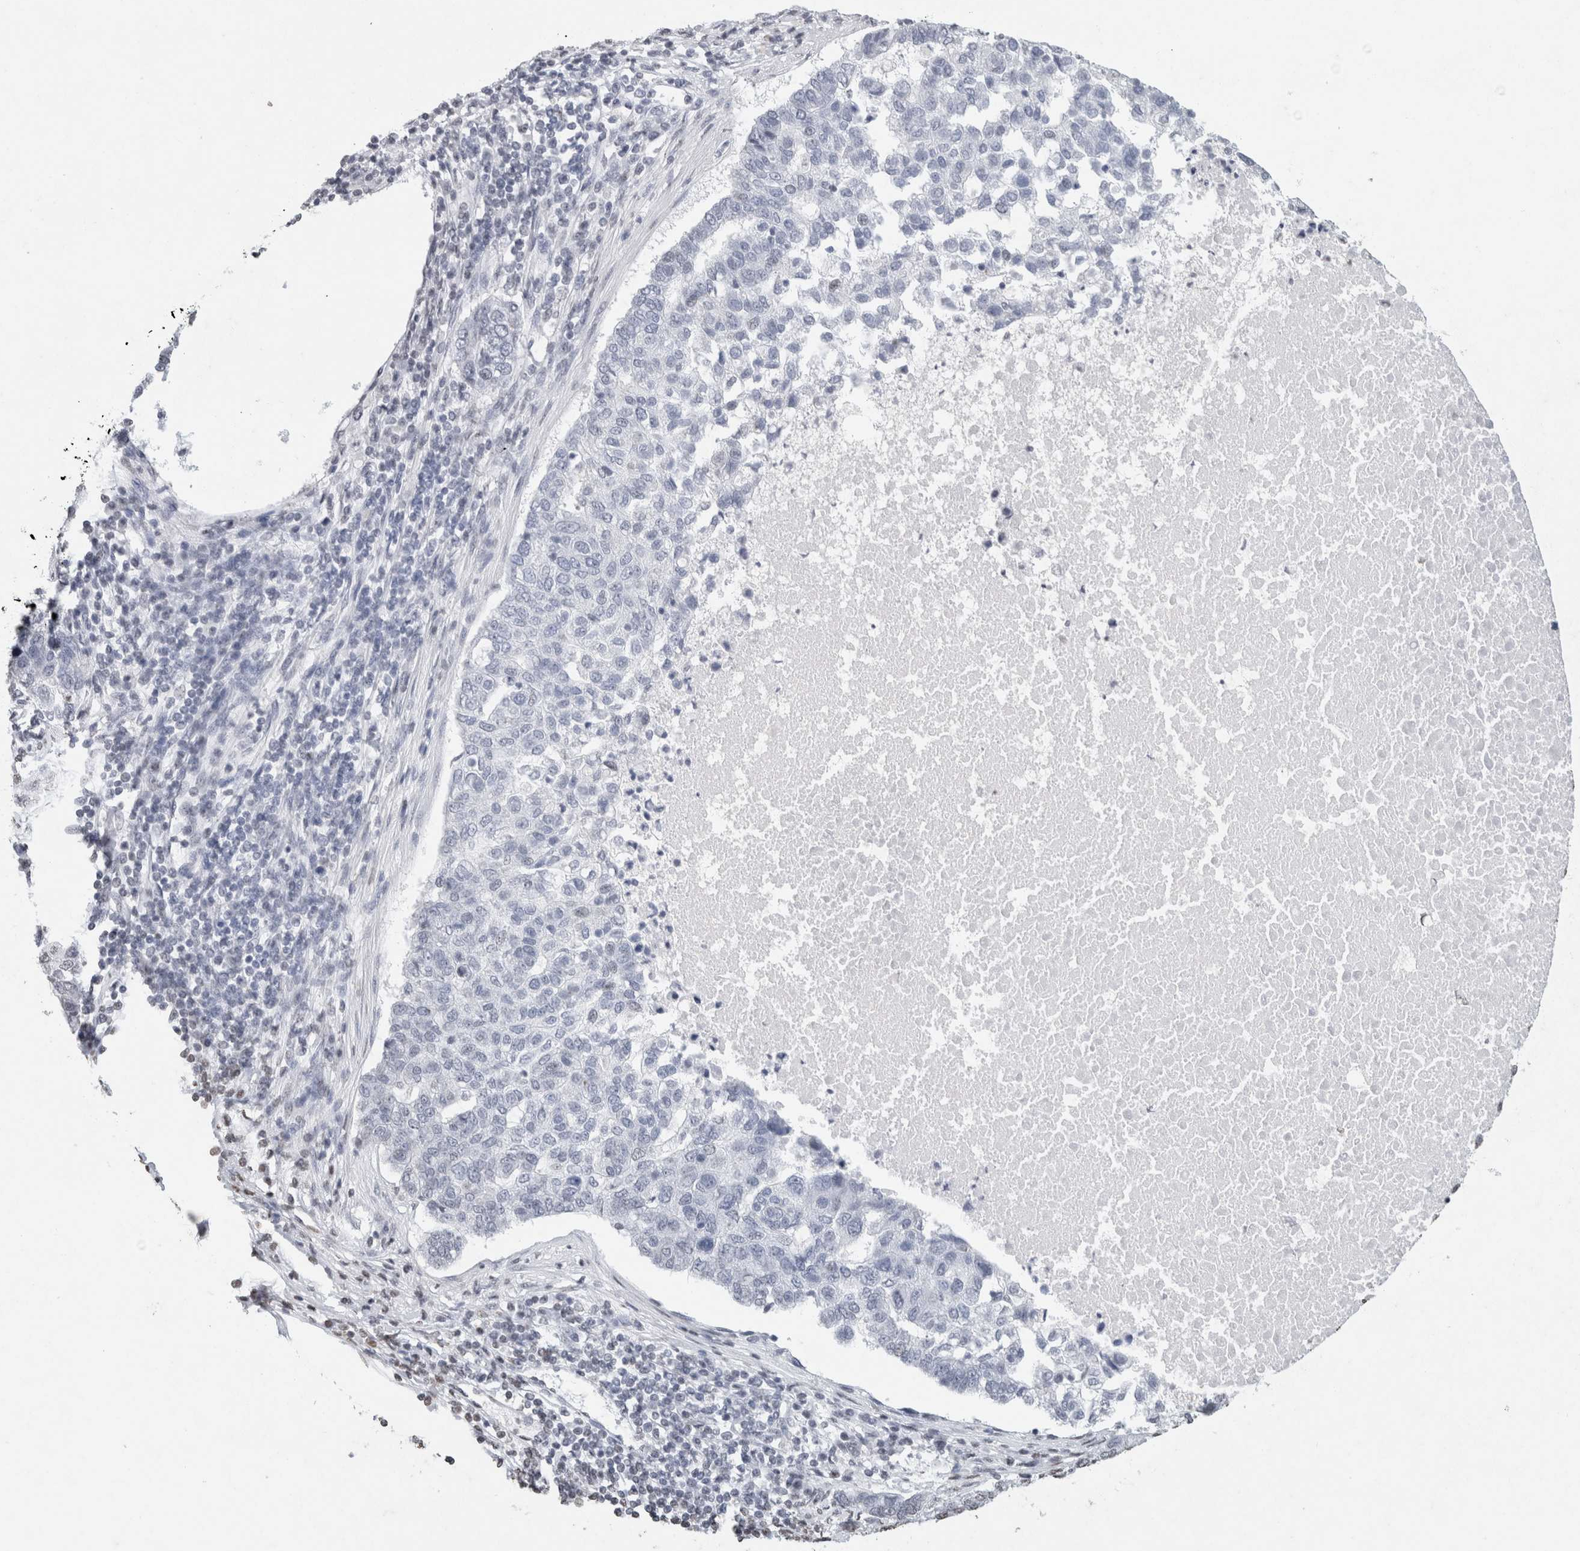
{"staining": {"intensity": "negative", "quantity": "none", "location": "none"}, "tissue": "pancreatic cancer", "cell_type": "Tumor cells", "image_type": "cancer", "snomed": [{"axis": "morphology", "description": "Adenocarcinoma, NOS"}, {"axis": "topography", "description": "Pancreas"}], "caption": "Adenocarcinoma (pancreatic) was stained to show a protein in brown. There is no significant positivity in tumor cells.", "gene": "CNTN1", "patient": {"sex": "female", "age": 61}}